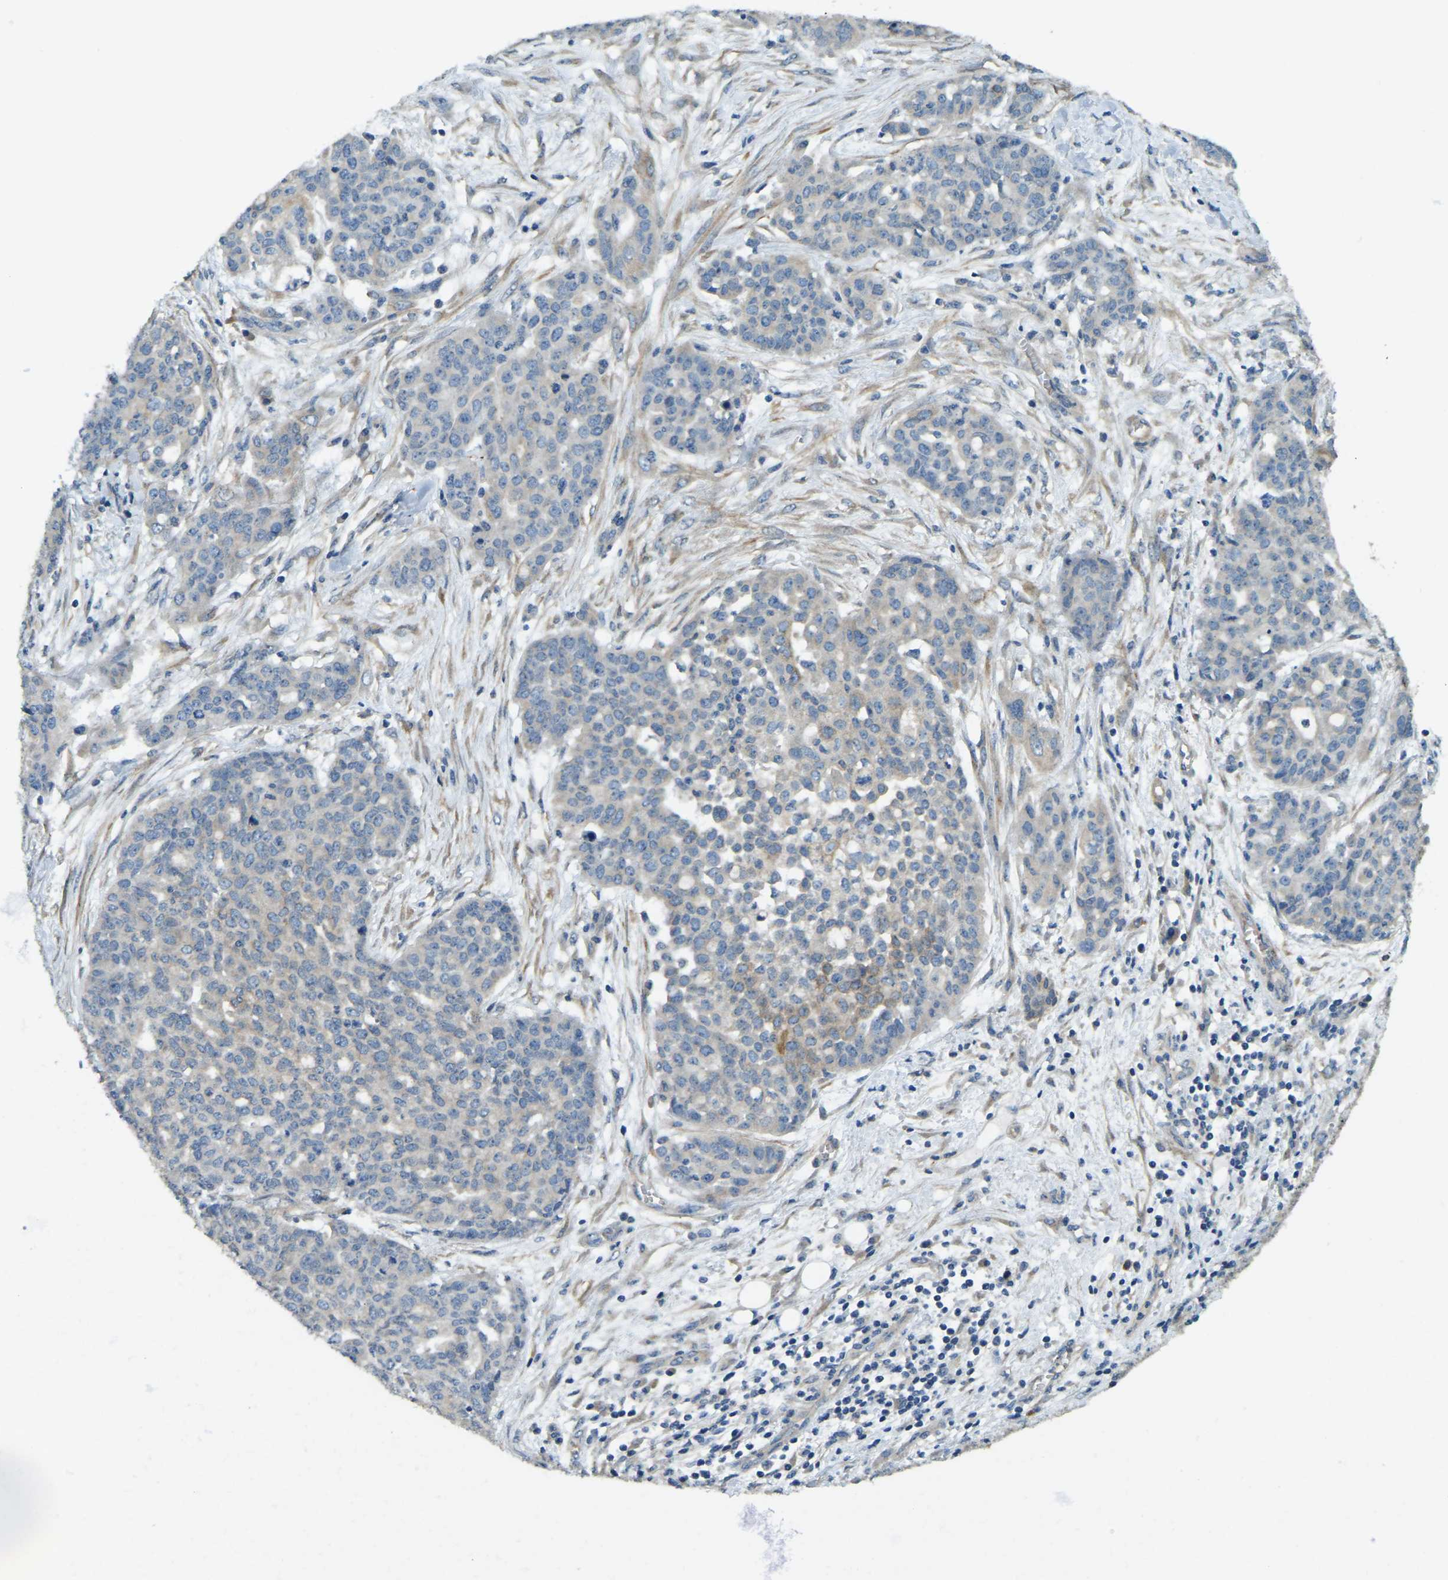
{"staining": {"intensity": "weak", "quantity": "<25%", "location": "cytoplasmic/membranous"}, "tissue": "ovarian cancer", "cell_type": "Tumor cells", "image_type": "cancer", "snomed": [{"axis": "morphology", "description": "Cystadenocarcinoma, serous, NOS"}, {"axis": "topography", "description": "Soft tissue"}, {"axis": "topography", "description": "Ovary"}], "caption": "Immunohistochemistry (IHC) of serous cystadenocarcinoma (ovarian) shows no positivity in tumor cells. (DAB immunohistochemistry (IHC) with hematoxylin counter stain).", "gene": "ERGIC1", "patient": {"sex": "female", "age": 57}}